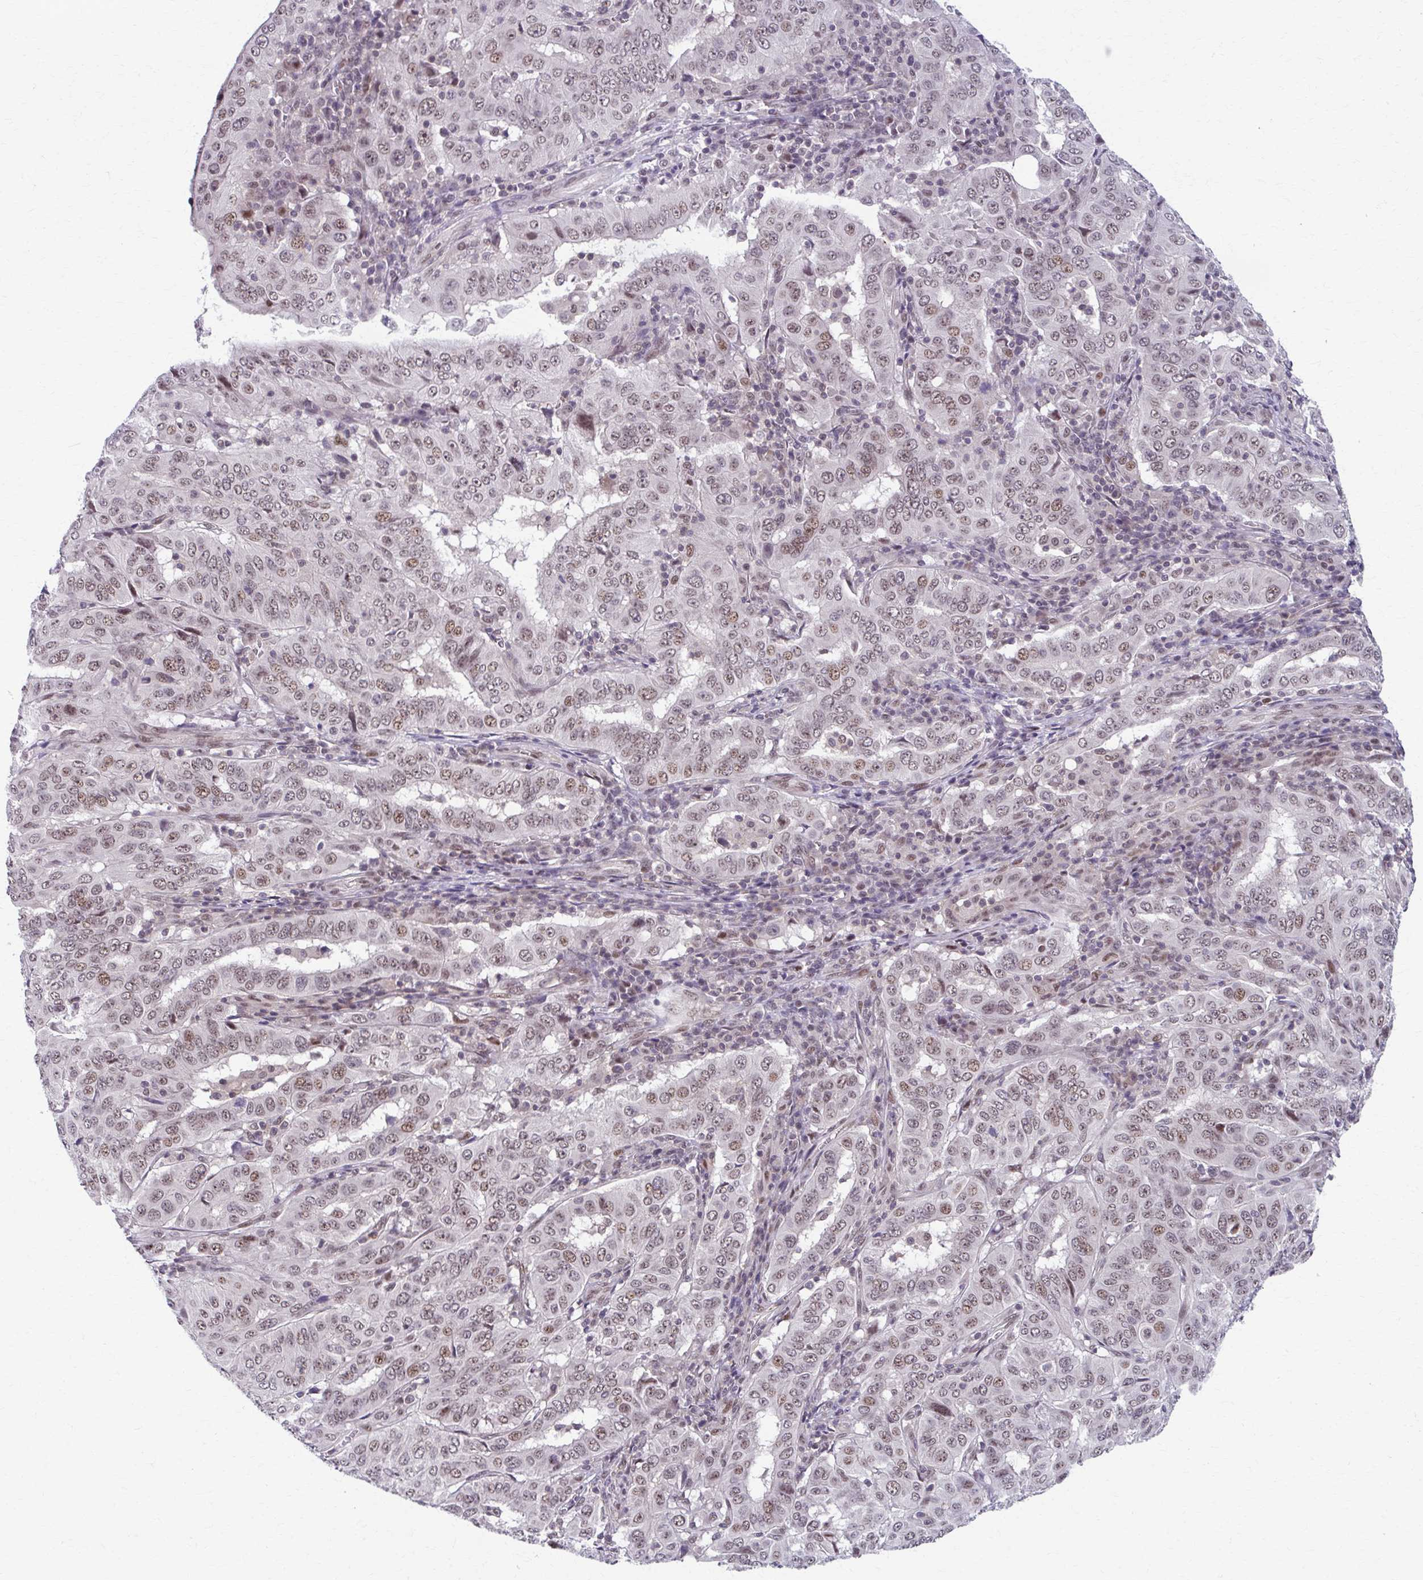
{"staining": {"intensity": "moderate", "quantity": ">75%", "location": "nuclear"}, "tissue": "pancreatic cancer", "cell_type": "Tumor cells", "image_type": "cancer", "snomed": [{"axis": "morphology", "description": "Adenocarcinoma, NOS"}, {"axis": "topography", "description": "Pancreas"}], "caption": "Protein staining of pancreatic cancer tissue exhibits moderate nuclear staining in approximately >75% of tumor cells.", "gene": "SETBP1", "patient": {"sex": "male", "age": 63}}